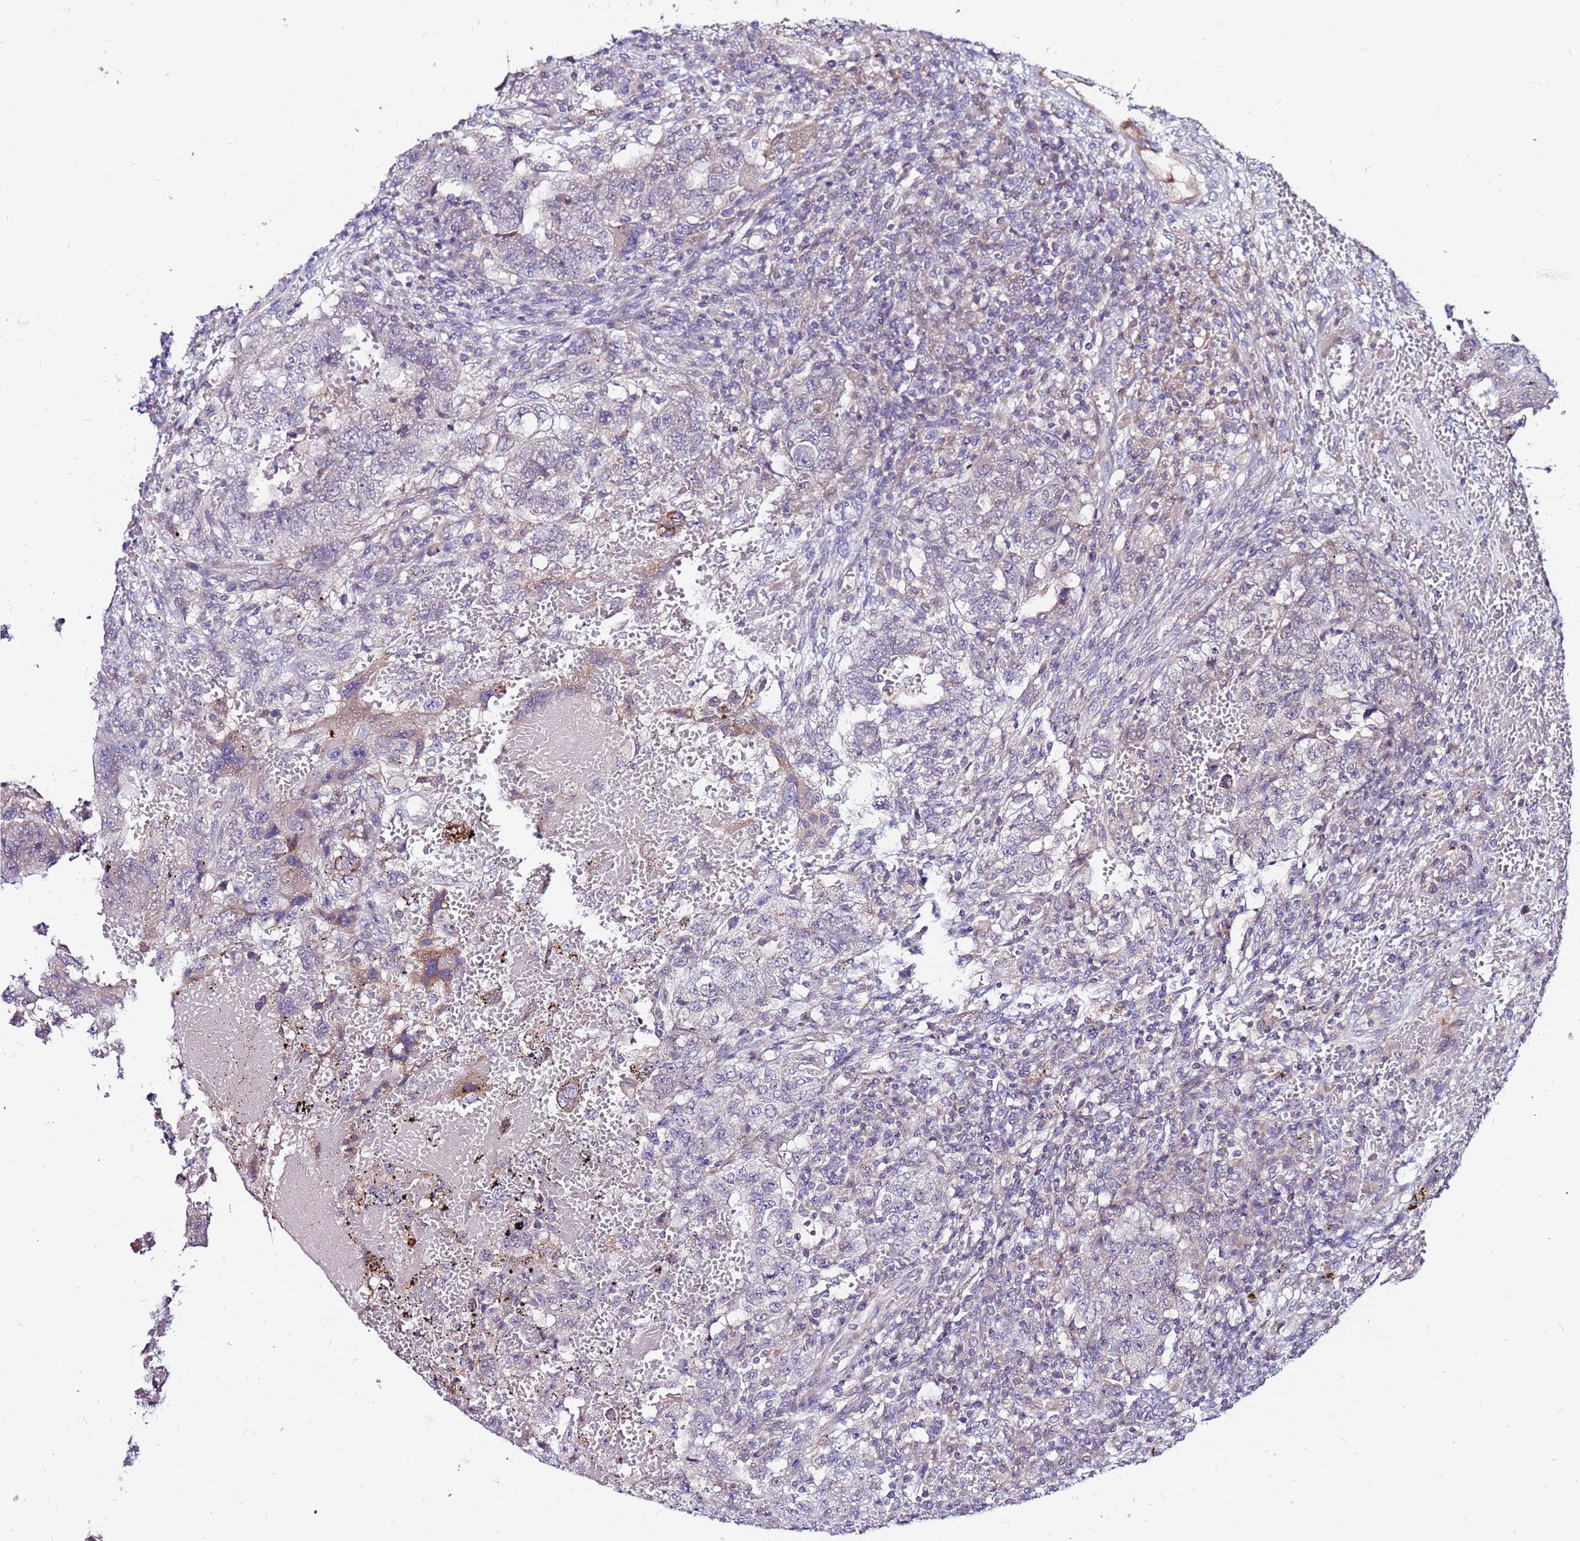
{"staining": {"intensity": "weak", "quantity": "<25%", "location": "cytoplasmic/membranous"}, "tissue": "testis cancer", "cell_type": "Tumor cells", "image_type": "cancer", "snomed": [{"axis": "morphology", "description": "Carcinoma, Embryonal, NOS"}, {"axis": "topography", "description": "Testis"}], "caption": "Immunohistochemistry (IHC) image of neoplastic tissue: testis embryonal carcinoma stained with DAB (3,3'-diaminobenzidine) exhibits no significant protein staining in tumor cells.", "gene": "CCDC71", "patient": {"sex": "male", "age": 26}}